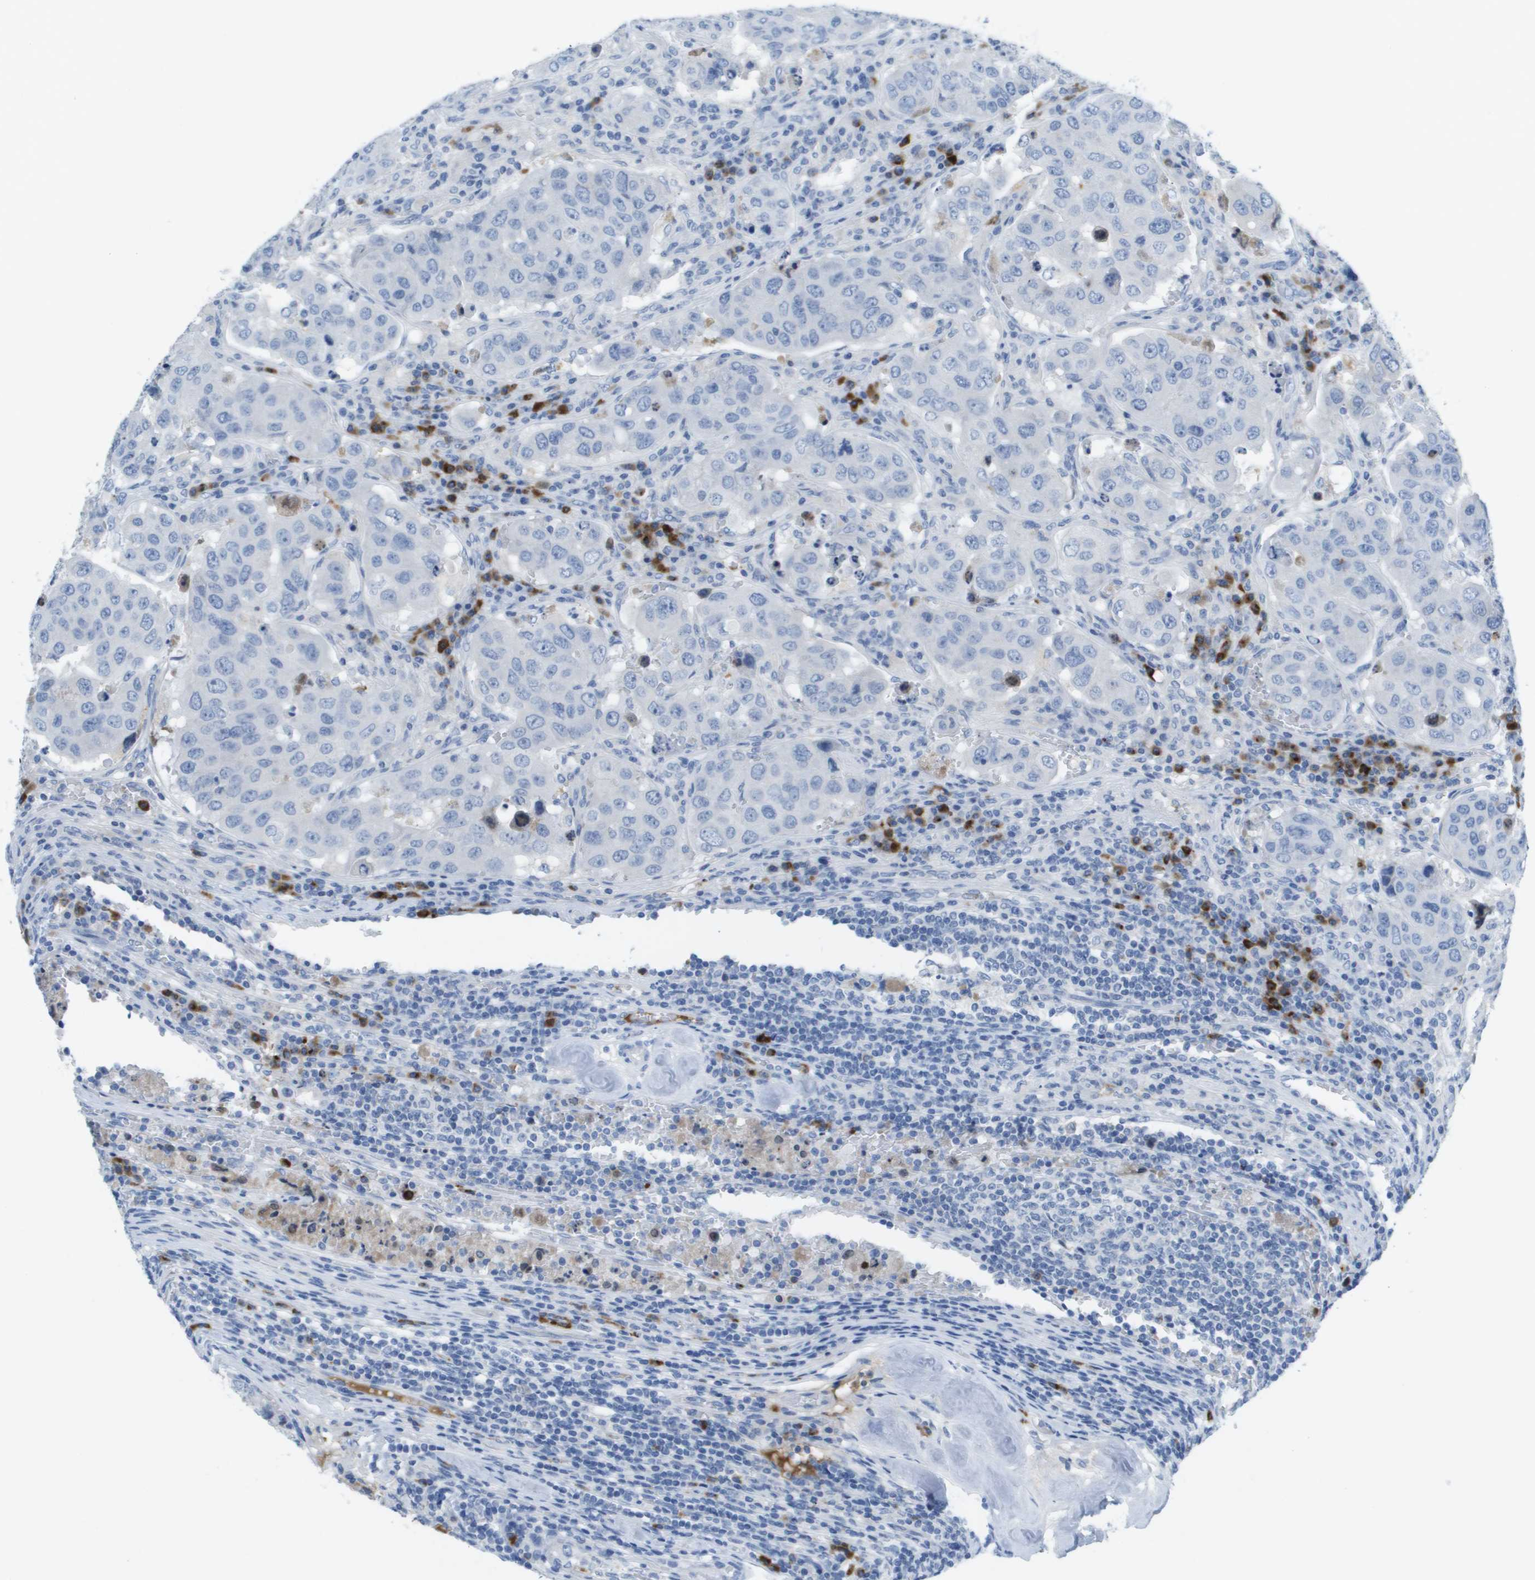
{"staining": {"intensity": "negative", "quantity": "none", "location": "none"}, "tissue": "urothelial cancer", "cell_type": "Tumor cells", "image_type": "cancer", "snomed": [{"axis": "morphology", "description": "Urothelial carcinoma, High grade"}, {"axis": "topography", "description": "Lymph node"}, {"axis": "topography", "description": "Urinary bladder"}], "caption": "Urothelial cancer was stained to show a protein in brown. There is no significant expression in tumor cells.", "gene": "GPR18", "patient": {"sex": "male", "age": 51}}